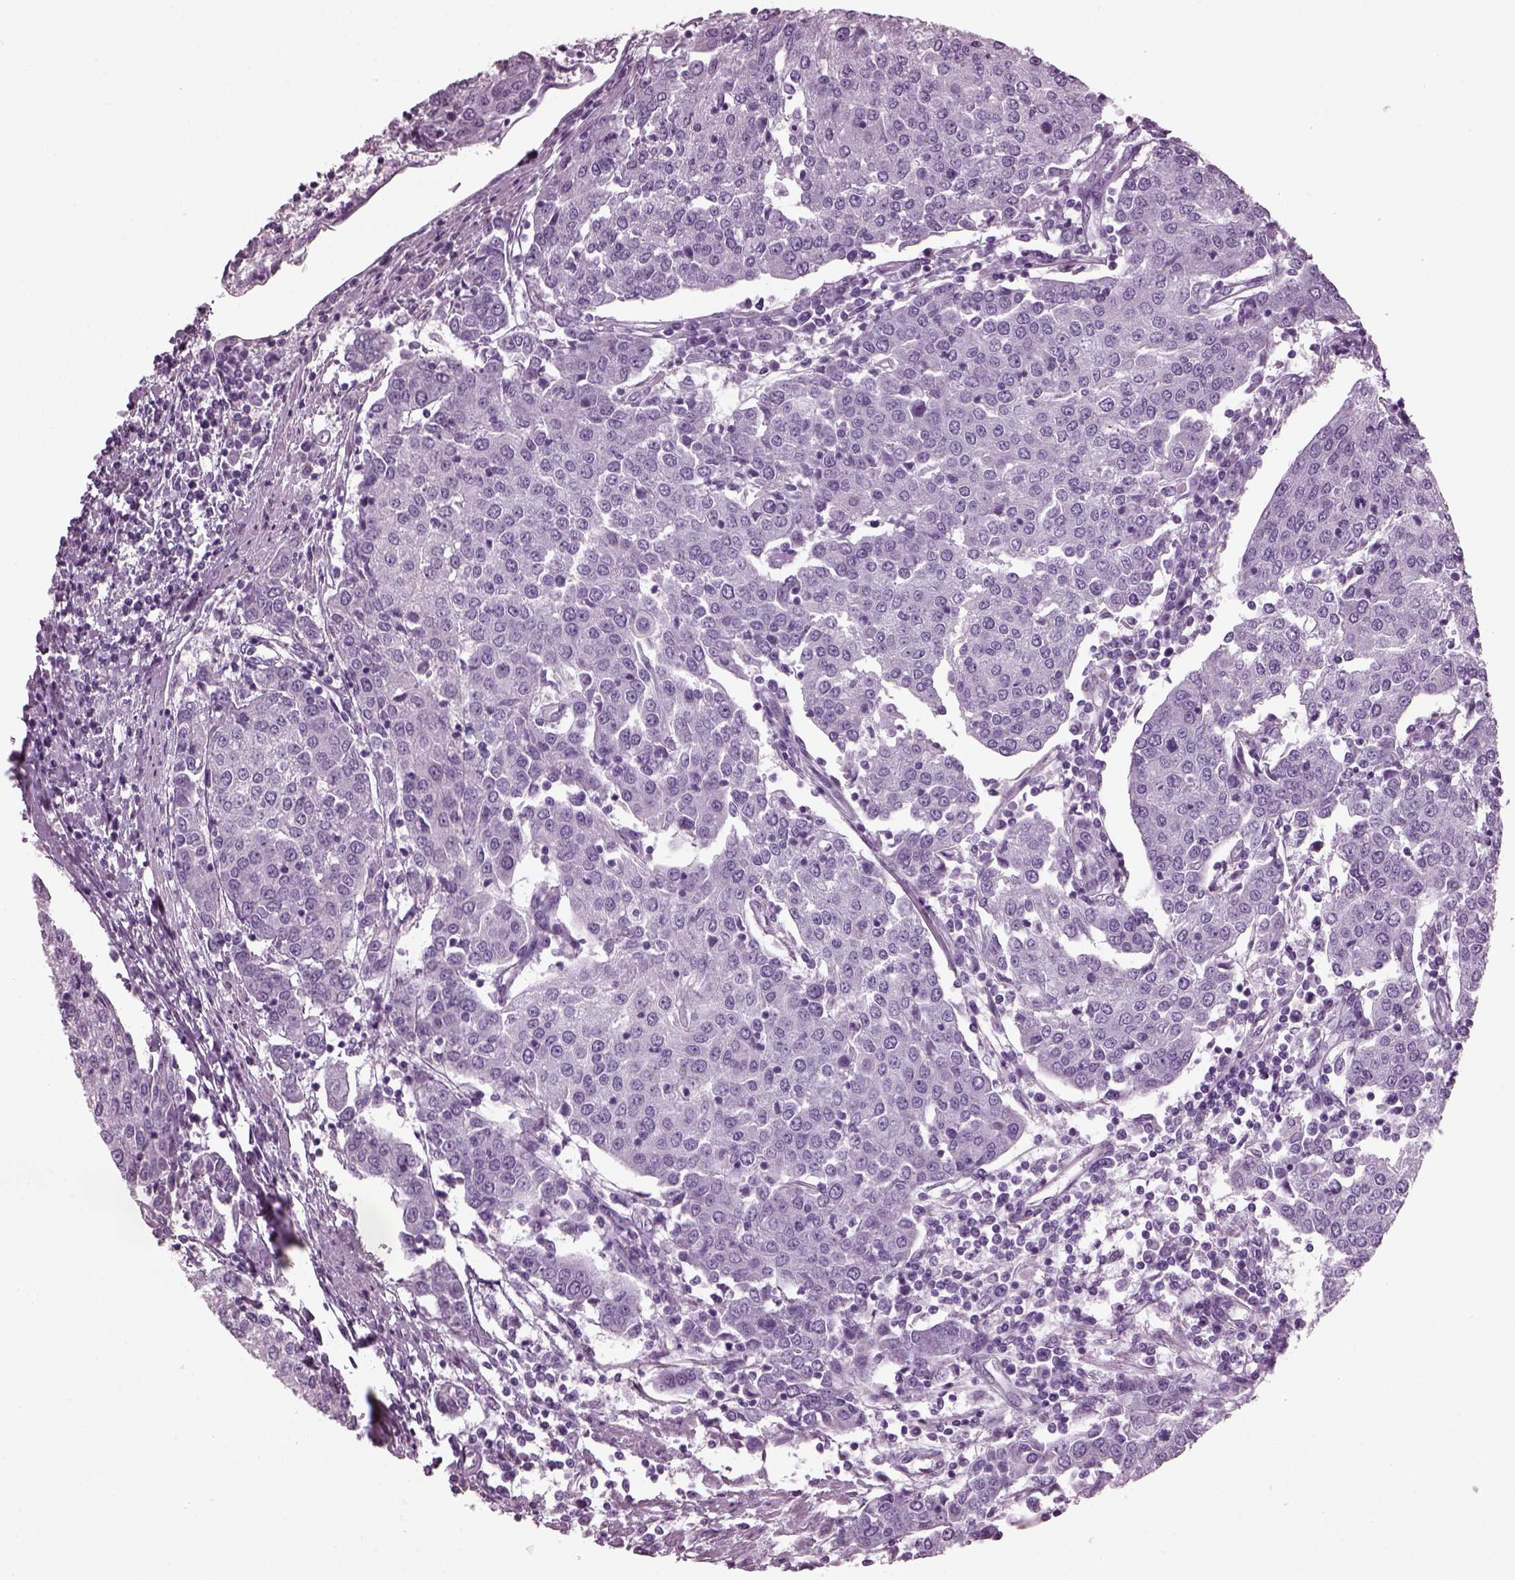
{"staining": {"intensity": "negative", "quantity": "none", "location": "none"}, "tissue": "urothelial cancer", "cell_type": "Tumor cells", "image_type": "cancer", "snomed": [{"axis": "morphology", "description": "Urothelial carcinoma, High grade"}, {"axis": "topography", "description": "Urinary bladder"}], "caption": "DAB immunohistochemical staining of urothelial carcinoma (high-grade) reveals no significant staining in tumor cells.", "gene": "KRTAP3-2", "patient": {"sex": "female", "age": 85}}